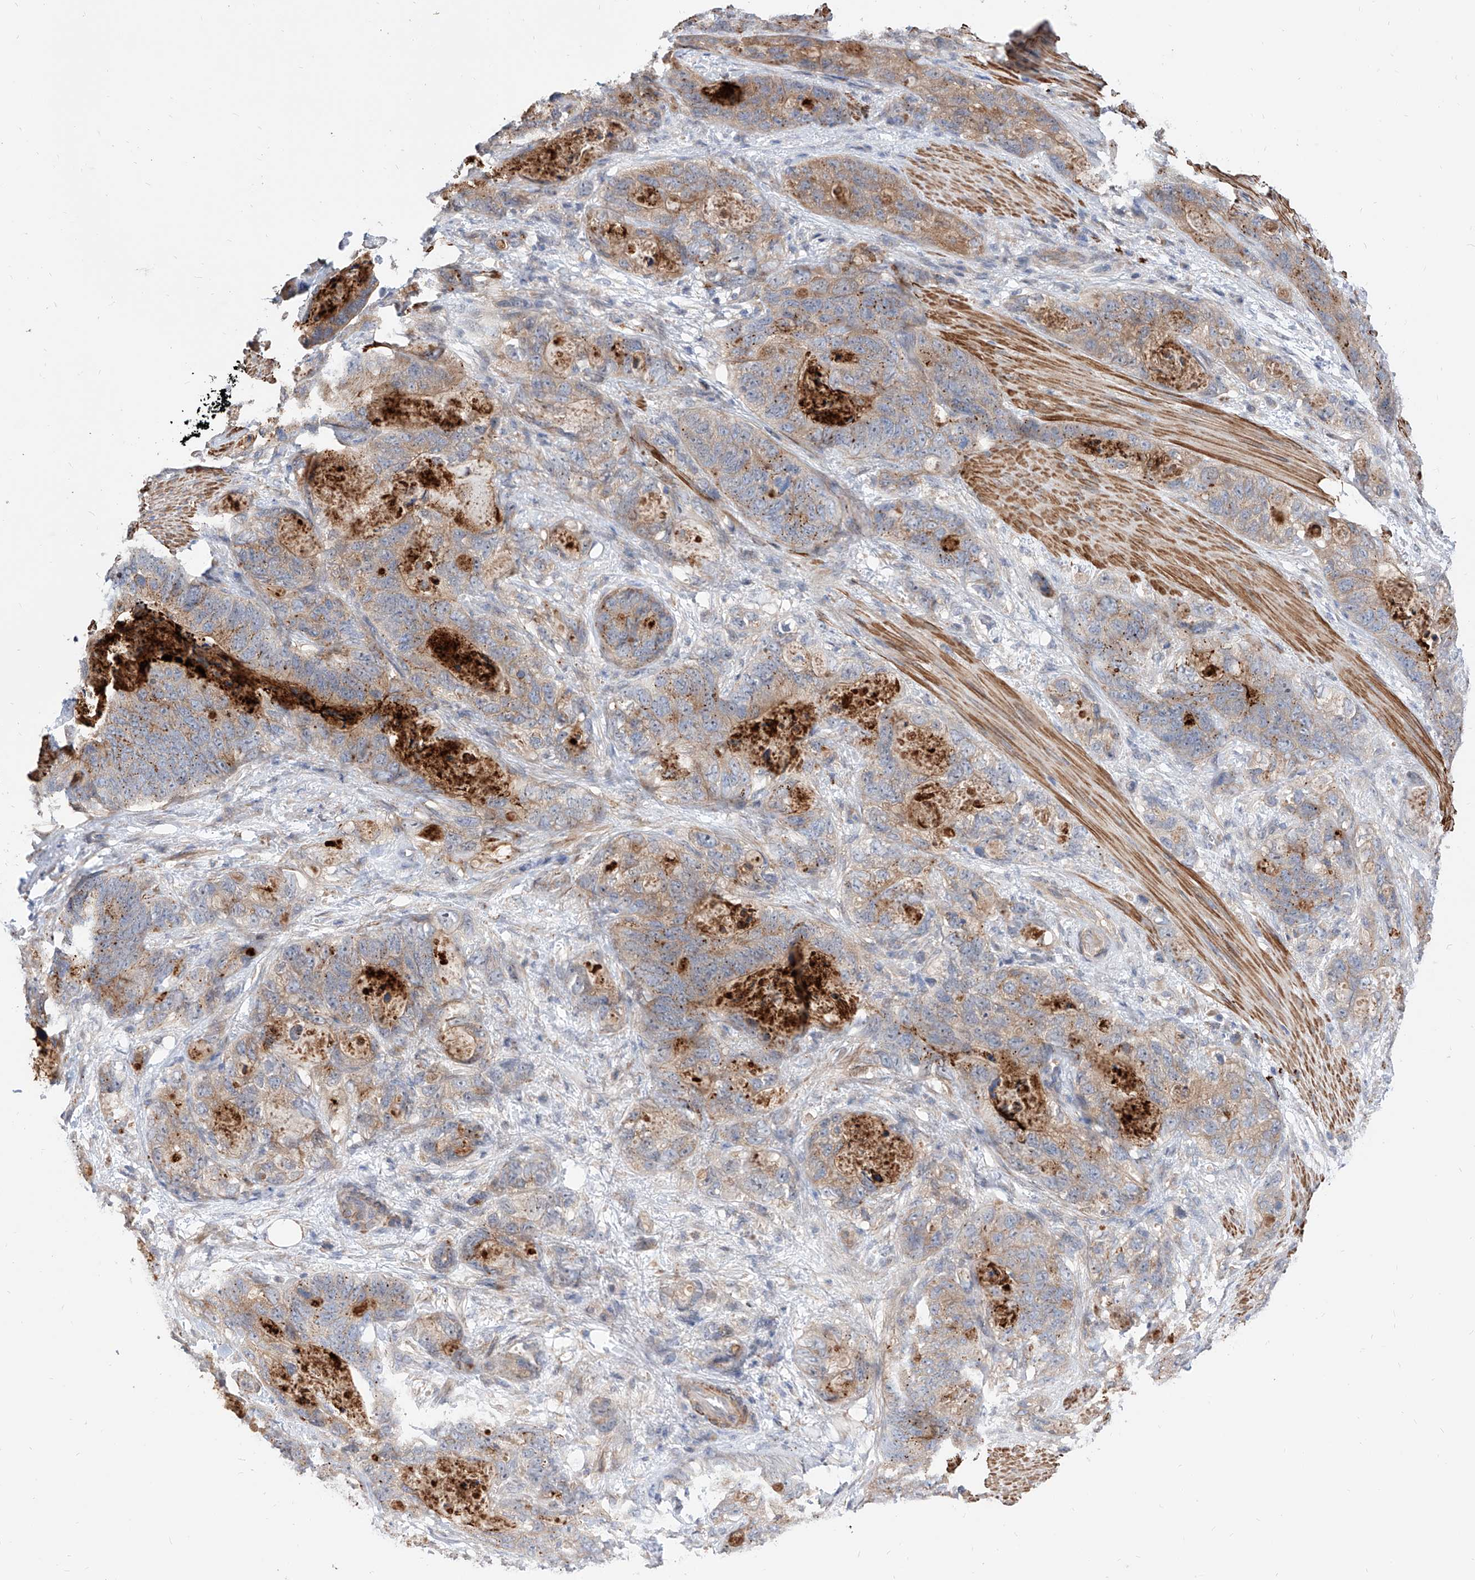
{"staining": {"intensity": "moderate", "quantity": "25%-75%", "location": "cytoplasmic/membranous"}, "tissue": "stomach cancer", "cell_type": "Tumor cells", "image_type": "cancer", "snomed": [{"axis": "morphology", "description": "Normal tissue, NOS"}, {"axis": "morphology", "description": "Adenocarcinoma, NOS"}, {"axis": "topography", "description": "Stomach"}], "caption": "Approximately 25%-75% of tumor cells in adenocarcinoma (stomach) display moderate cytoplasmic/membranous protein staining as visualized by brown immunohistochemical staining.", "gene": "MAGEE2", "patient": {"sex": "female", "age": 89}}